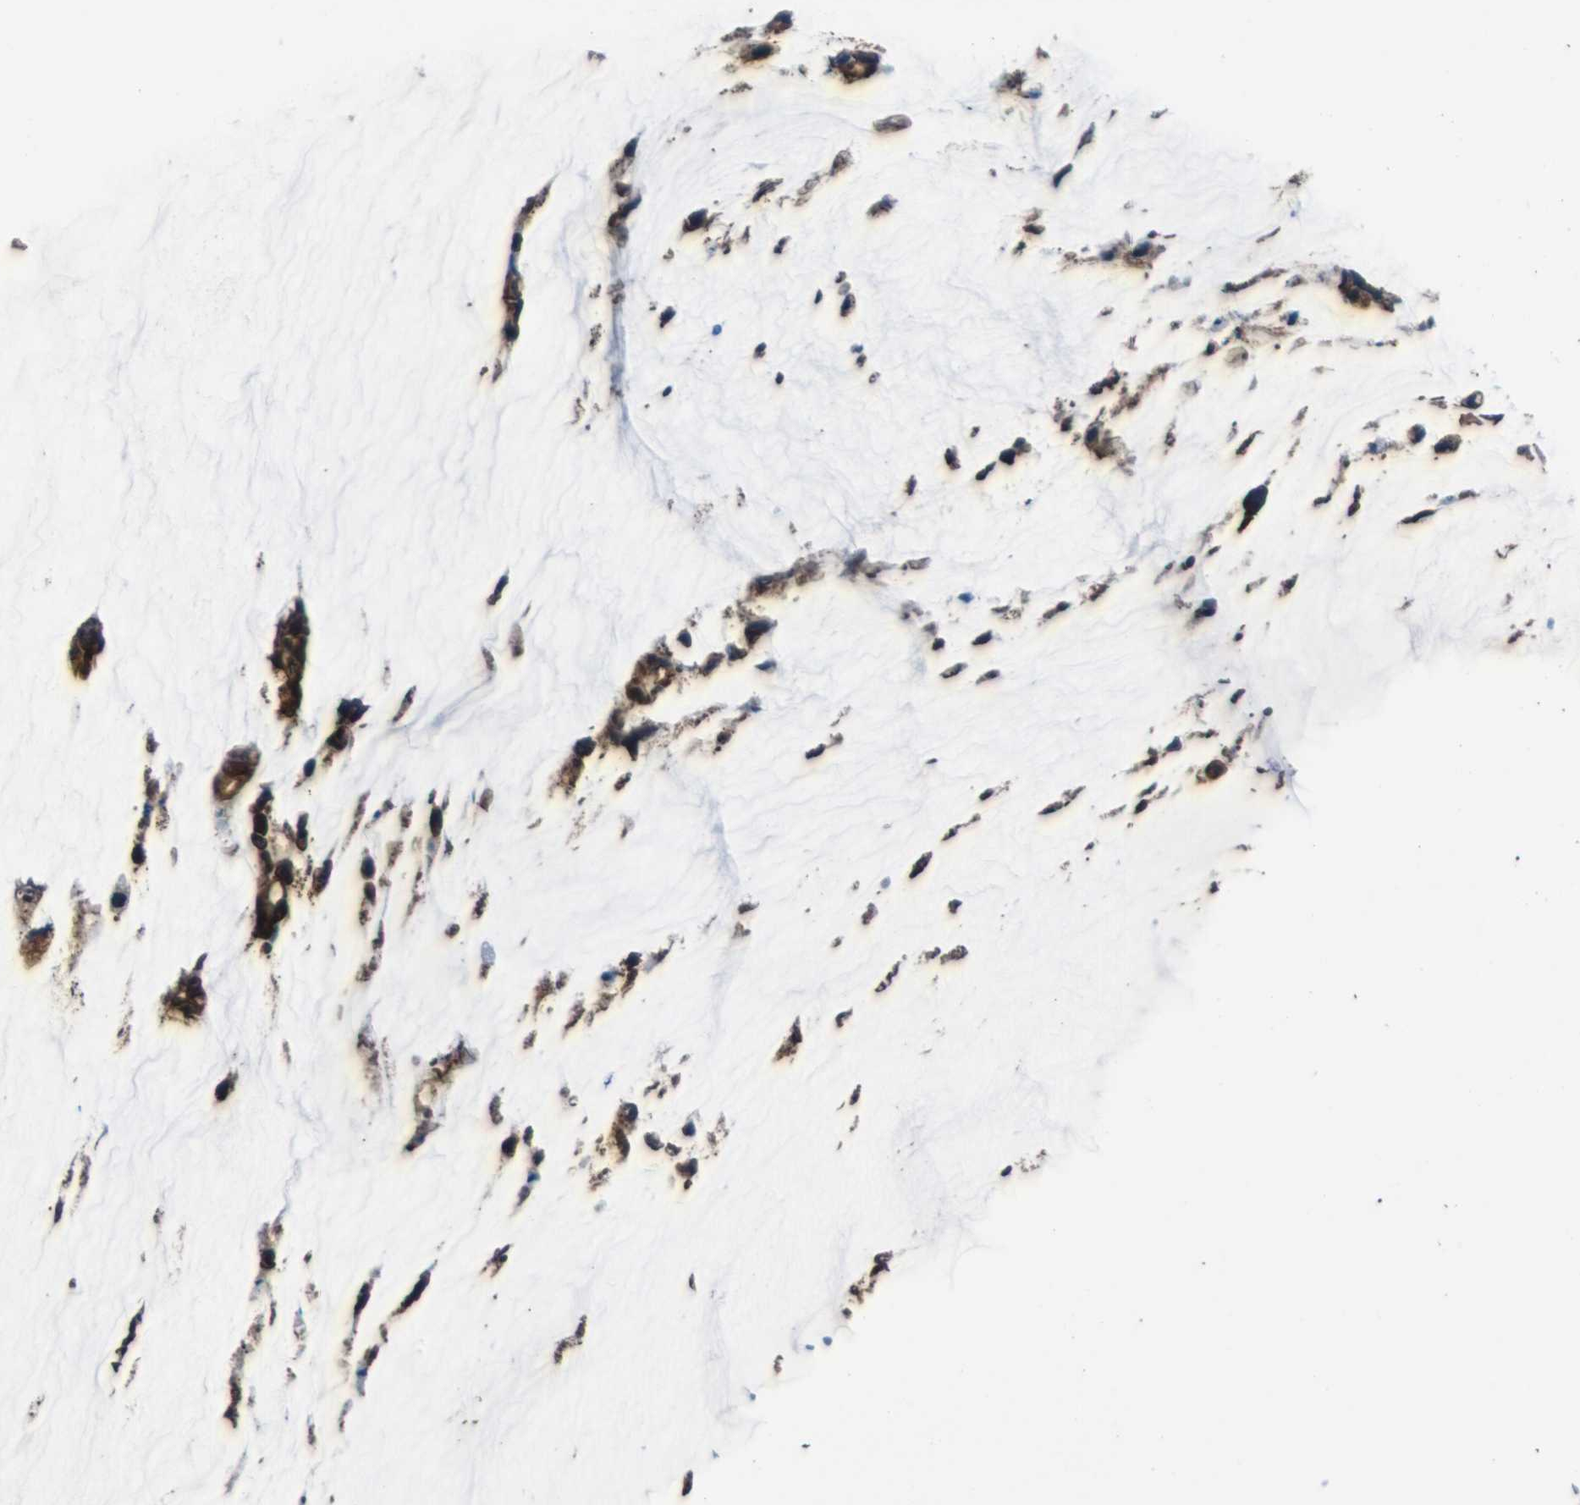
{"staining": {"intensity": "strong", "quantity": ">75%", "location": "cytoplasmic/membranous"}, "tissue": "ovarian cancer", "cell_type": "Tumor cells", "image_type": "cancer", "snomed": [{"axis": "morphology", "description": "Cystadenocarcinoma, mucinous, NOS"}, {"axis": "topography", "description": "Ovary"}], "caption": "Immunohistochemical staining of human ovarian cancer (mucinous cystadenocarcinoma) displays strong cytoplasmic/membranous protein staining in approximately >75% of tumor cells. Using DAB (brown) and hematoxylin (blue) stains, captured at high magnification using brightfield microscopy.", "gene": "PARP14", "patient": {"sex": "female", "age": 39}}